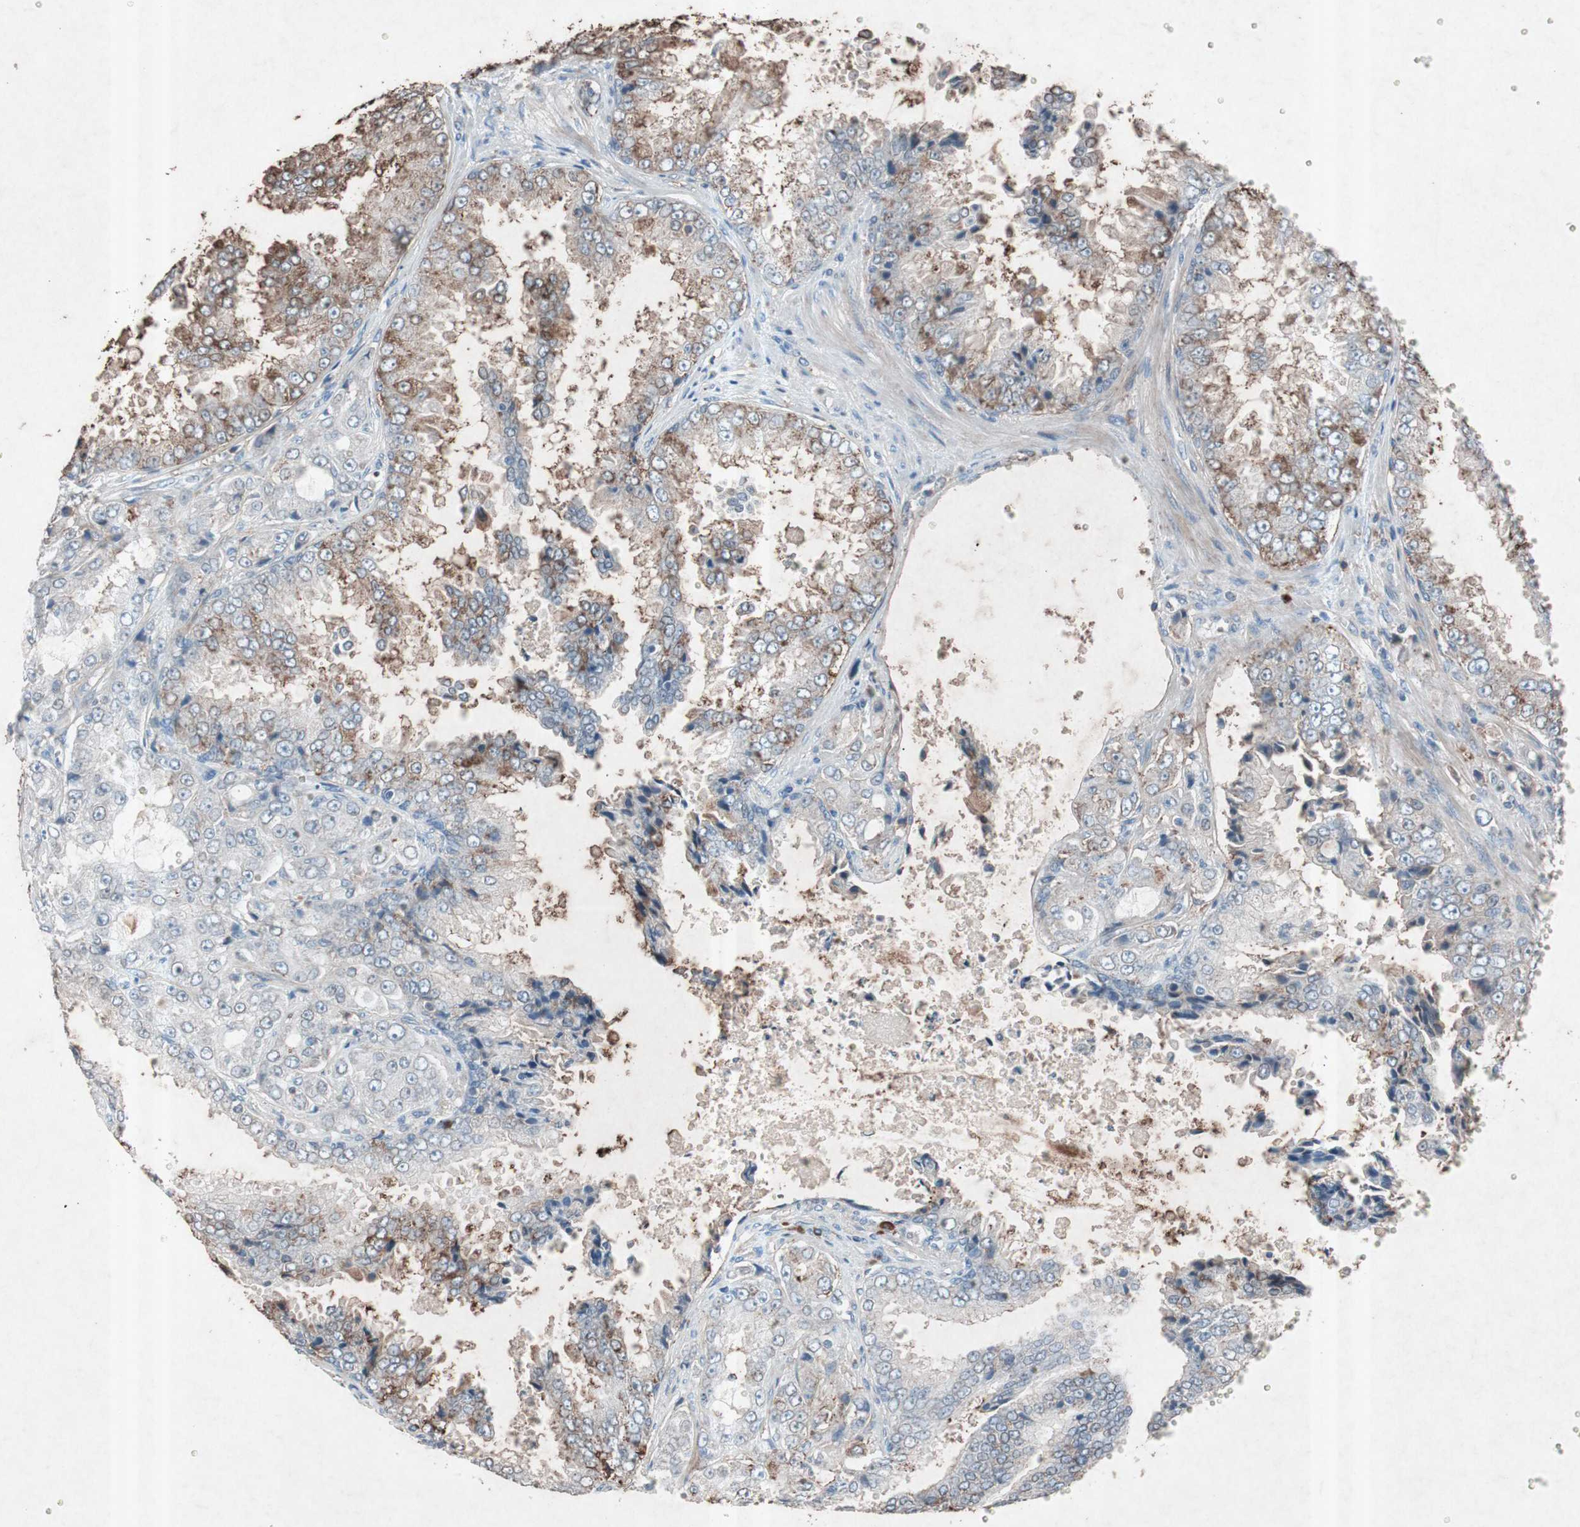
{"staining": {"intensity": "moderate", "quantity": "25%-75%", "location": "cytoplasmic/membranous"}, "tissue": "prostate cancer", "cell_type": "Tumor cells", "image_type": "cancer", "snomed": [{"axis": "morphology", "description": "Adenocarcinoma, High grade"}, {"axis": "topography", "description": "Prostate"}], "caption": "The histopathology image displays immunohistochemical staining of prostate cancer. There is moderate cytoplasmic/membranous staining is seen in approximately 25%-75% of tumor cells.", "gene": "GRB7", "patient": {"sex": "male", "age": 73}}